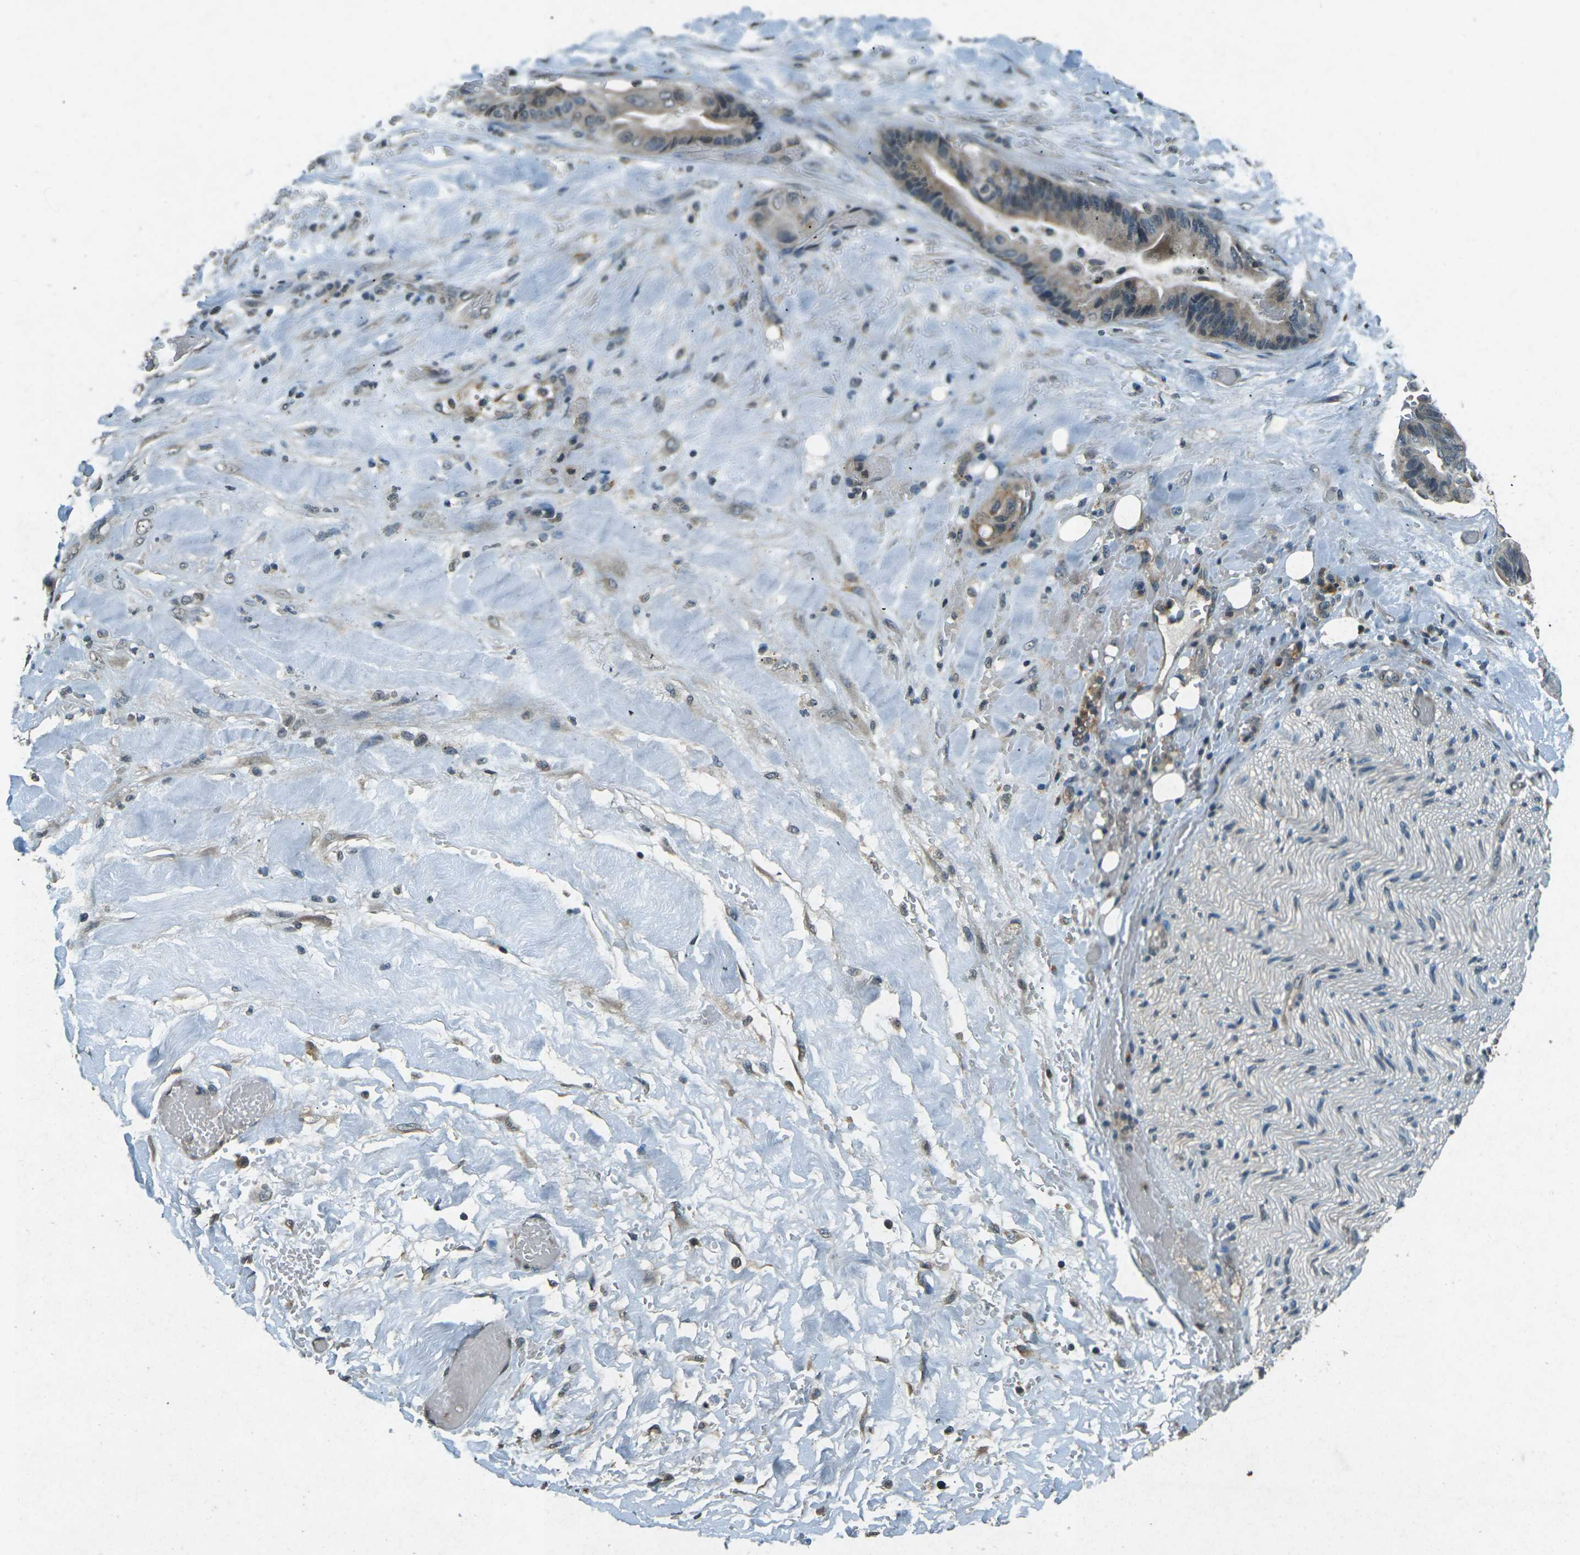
{"staining": {"intensity": "weak", "quantity": ">75%", "location": "cytoplasmic/membranous"}, "tissue": "liver cancer", "cell_type": "Tumor cells", "image_type": "cancer", "snomed": [{"axis": "morphology", "description": "Cholangiocarcinoma"}, {"axis": "topography", "description": "Liver"}], "caption": "There is low levels of weak cytoplasmic/membranous staining in tumor cells of liver cancer, as demonstrated by immunohistochemical staining (brown color).", "gene": "PDE2A", "patient": {"sex": "female", "age": 61}}